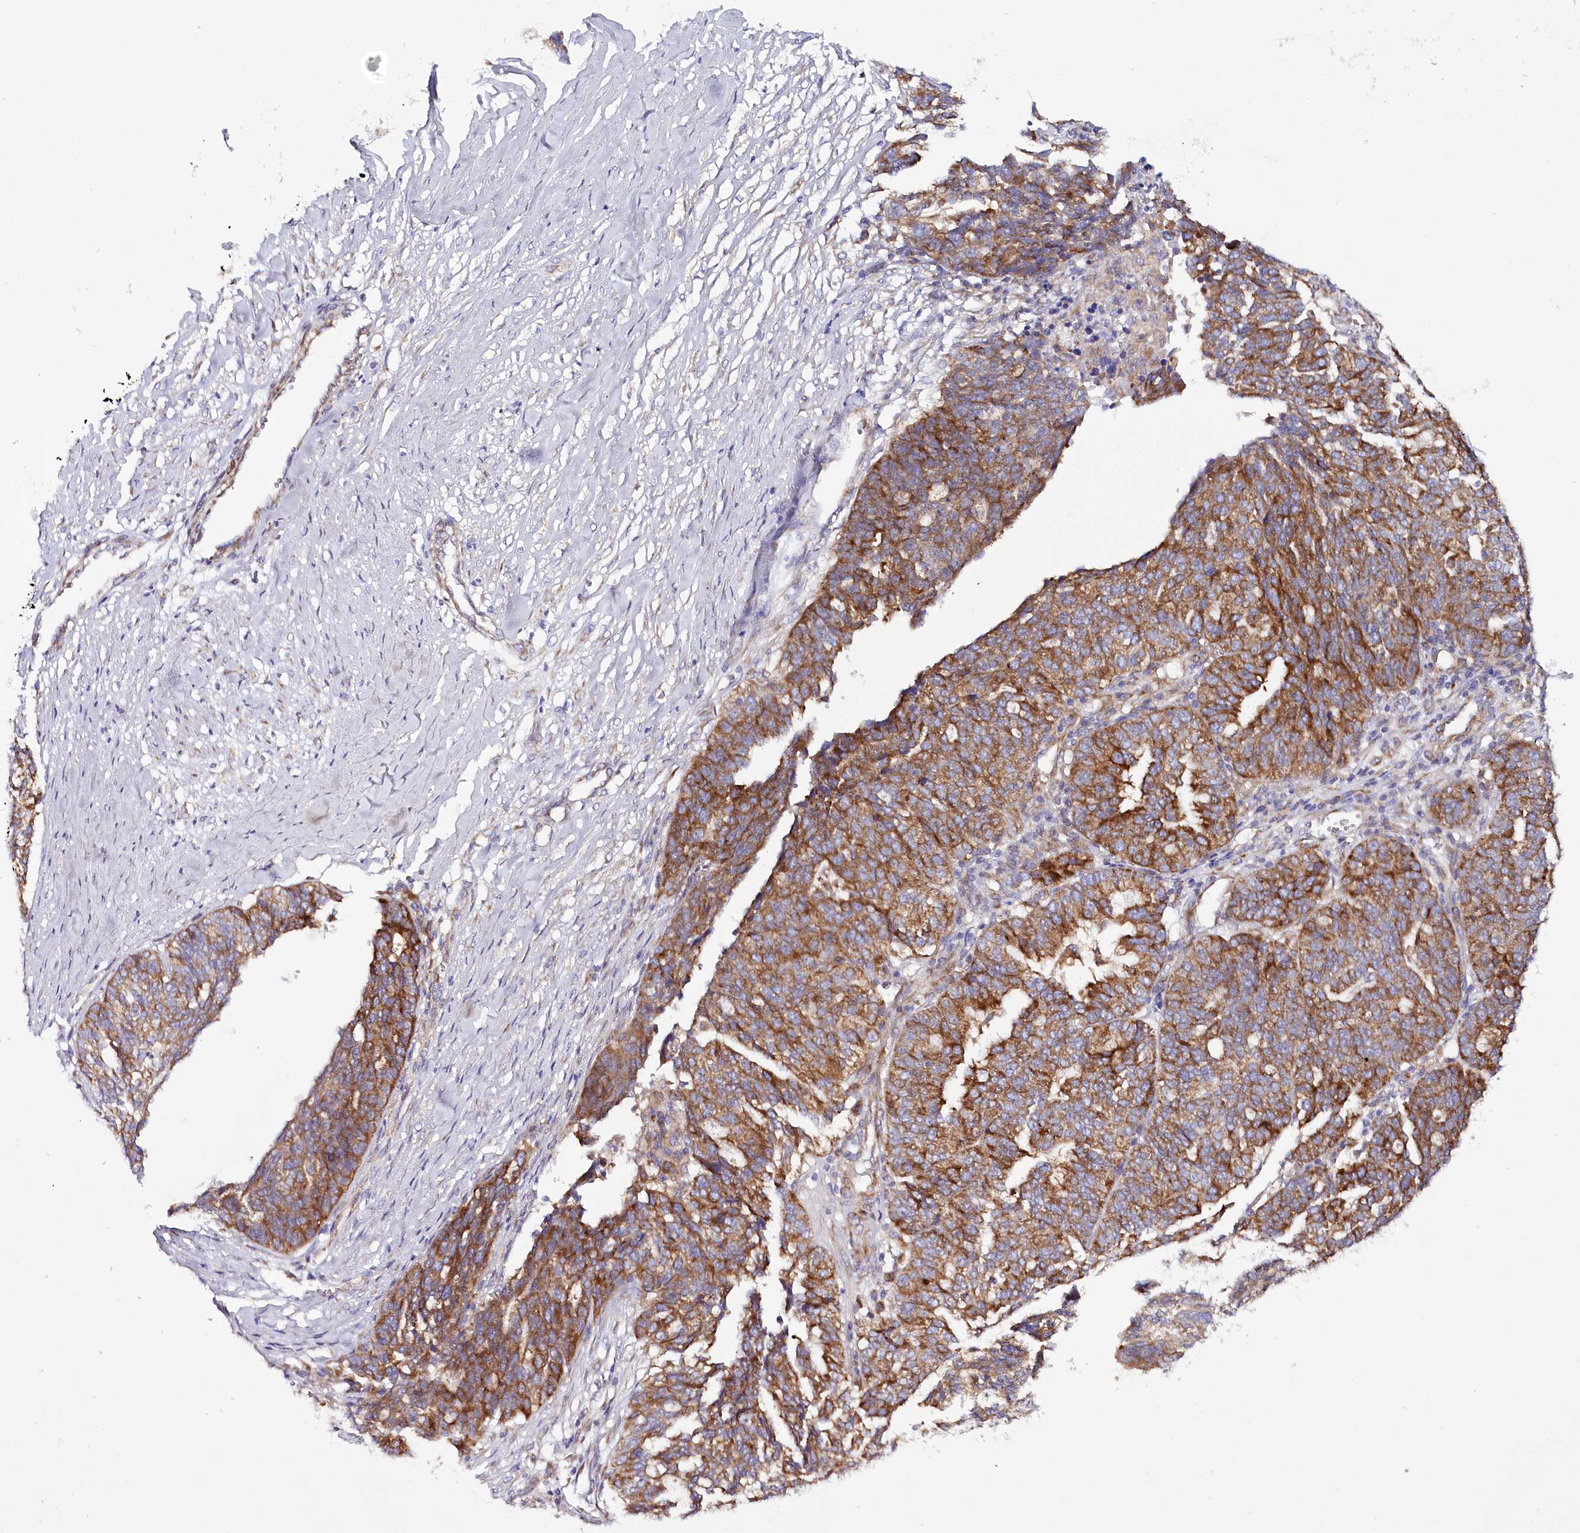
{"staining": {"intensity": "moderate", "quantity": ">75%", "location": "cytoplasmic/membranous"}, "tissue": "ovarian cancer", "cell_type": "Tumor cells", "image_type": "cancer", "snomed": [{"axis": "morphology", "description": "Cystadenocarcinoma, serous, NOS"}, {"axis": "topography", "description": "Ovary"}], "caption": "A histopathology image of ovarian cancer stained for a protein shows moderate cytoplasmic/membranous brown staining in tumor cells. (Stains: DAB (3,3'-diaminobenzidine) in brown, nuclei in blue, Microscopy: brightfield microscopy at high magnification).", "gene": "THUMPD3", "patient": {"sex": "female", "age": 59}}